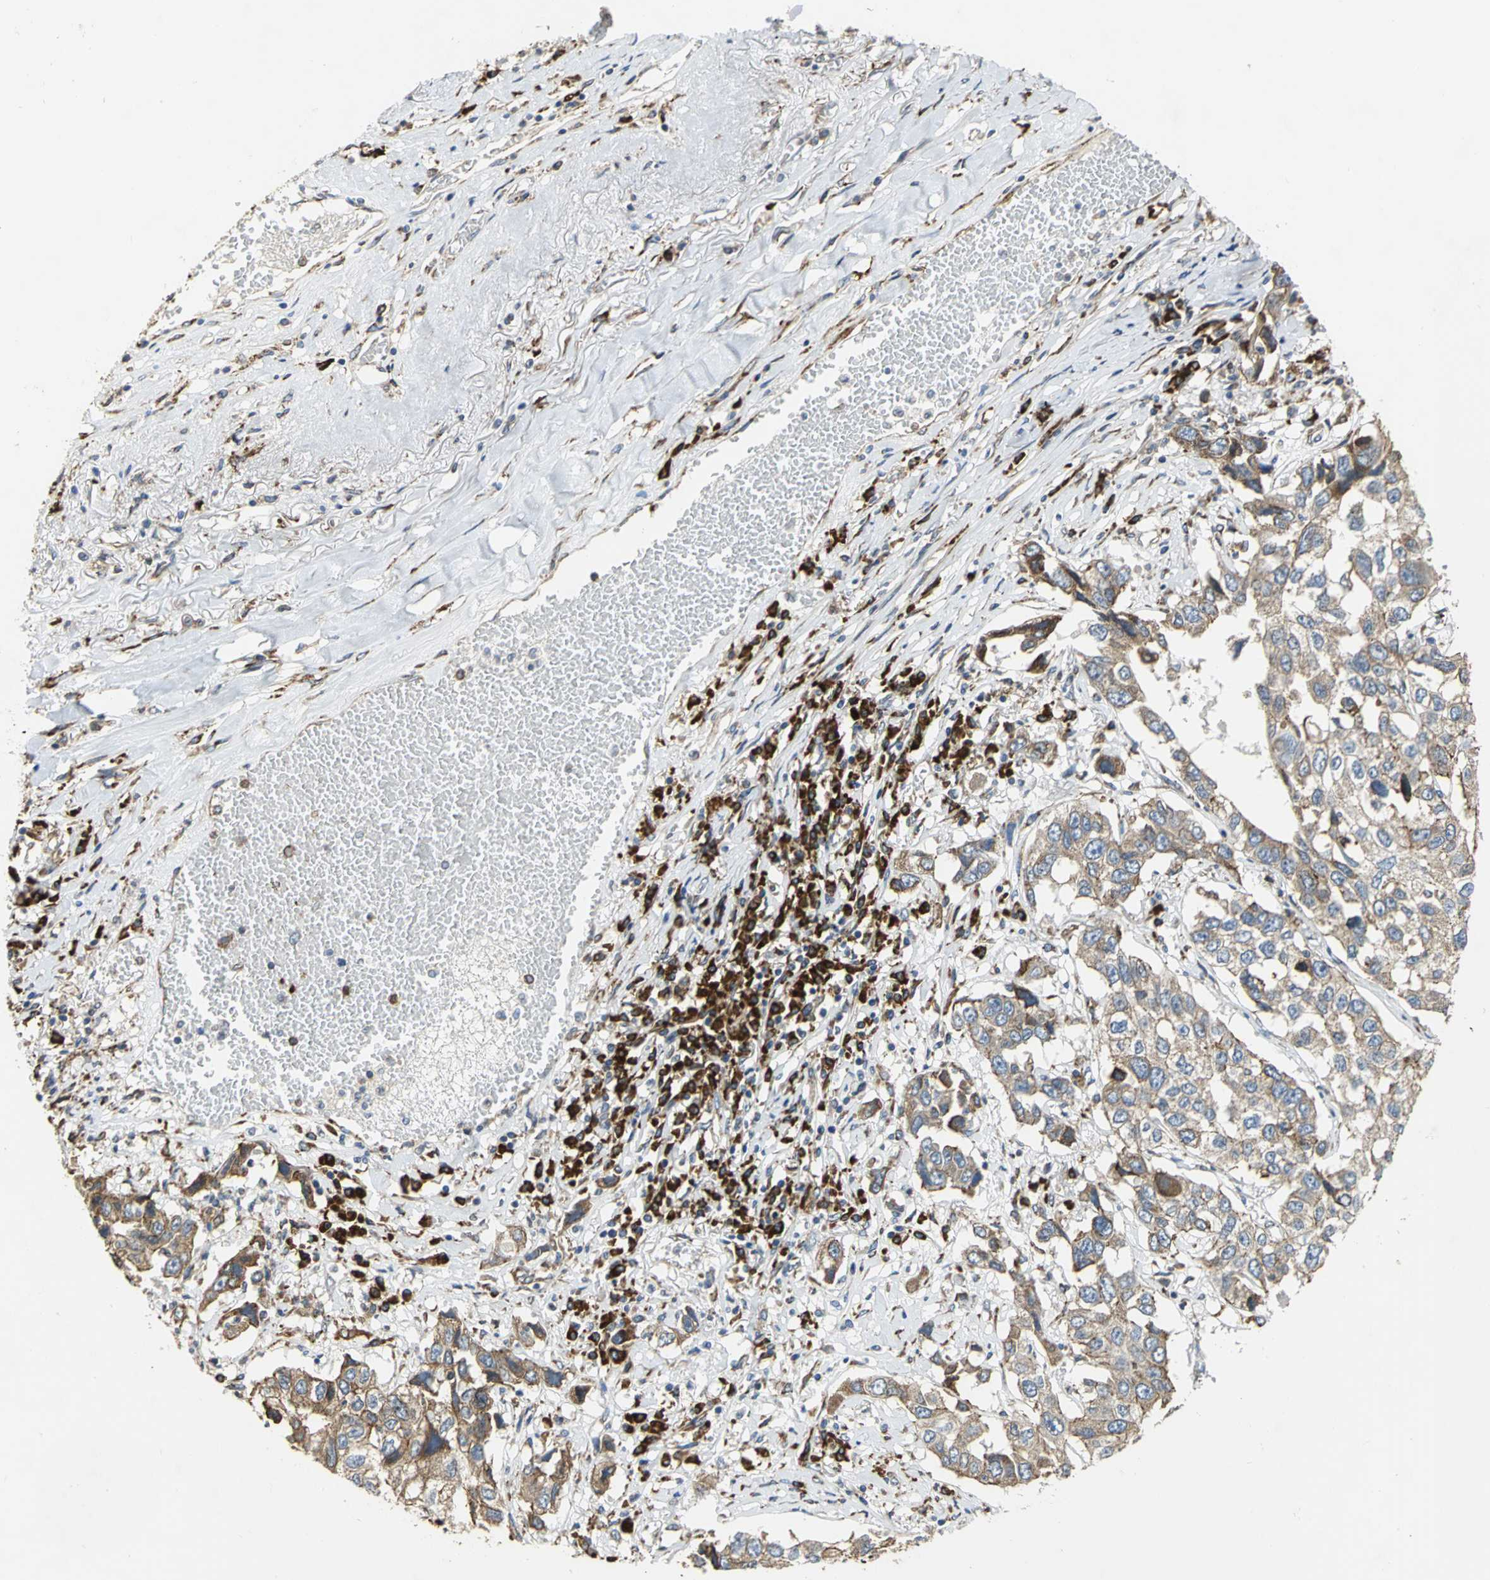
{"staining": {"intensity": "weak", "quantity": ">75%", "location": "cytoplasmic/membranous"}, "tissue": "lung cancer", "cell_type": "Tumor cells", "image_type": "cancer", "snomed": [{"axis": "morphology", "description": "Squamous cell carcinoma, NOS"}, {"axis": "topography", "description": "Lung"}], "caption": "A brown stain highlights weak cytoplasmic/membranous staining of a protein in lung cancer tumor cells. (Brightfield microscopy of DAB IHC at high magnification).", "gene": "SDF2L1", "patient": {"sex": "male", "age": 71}}